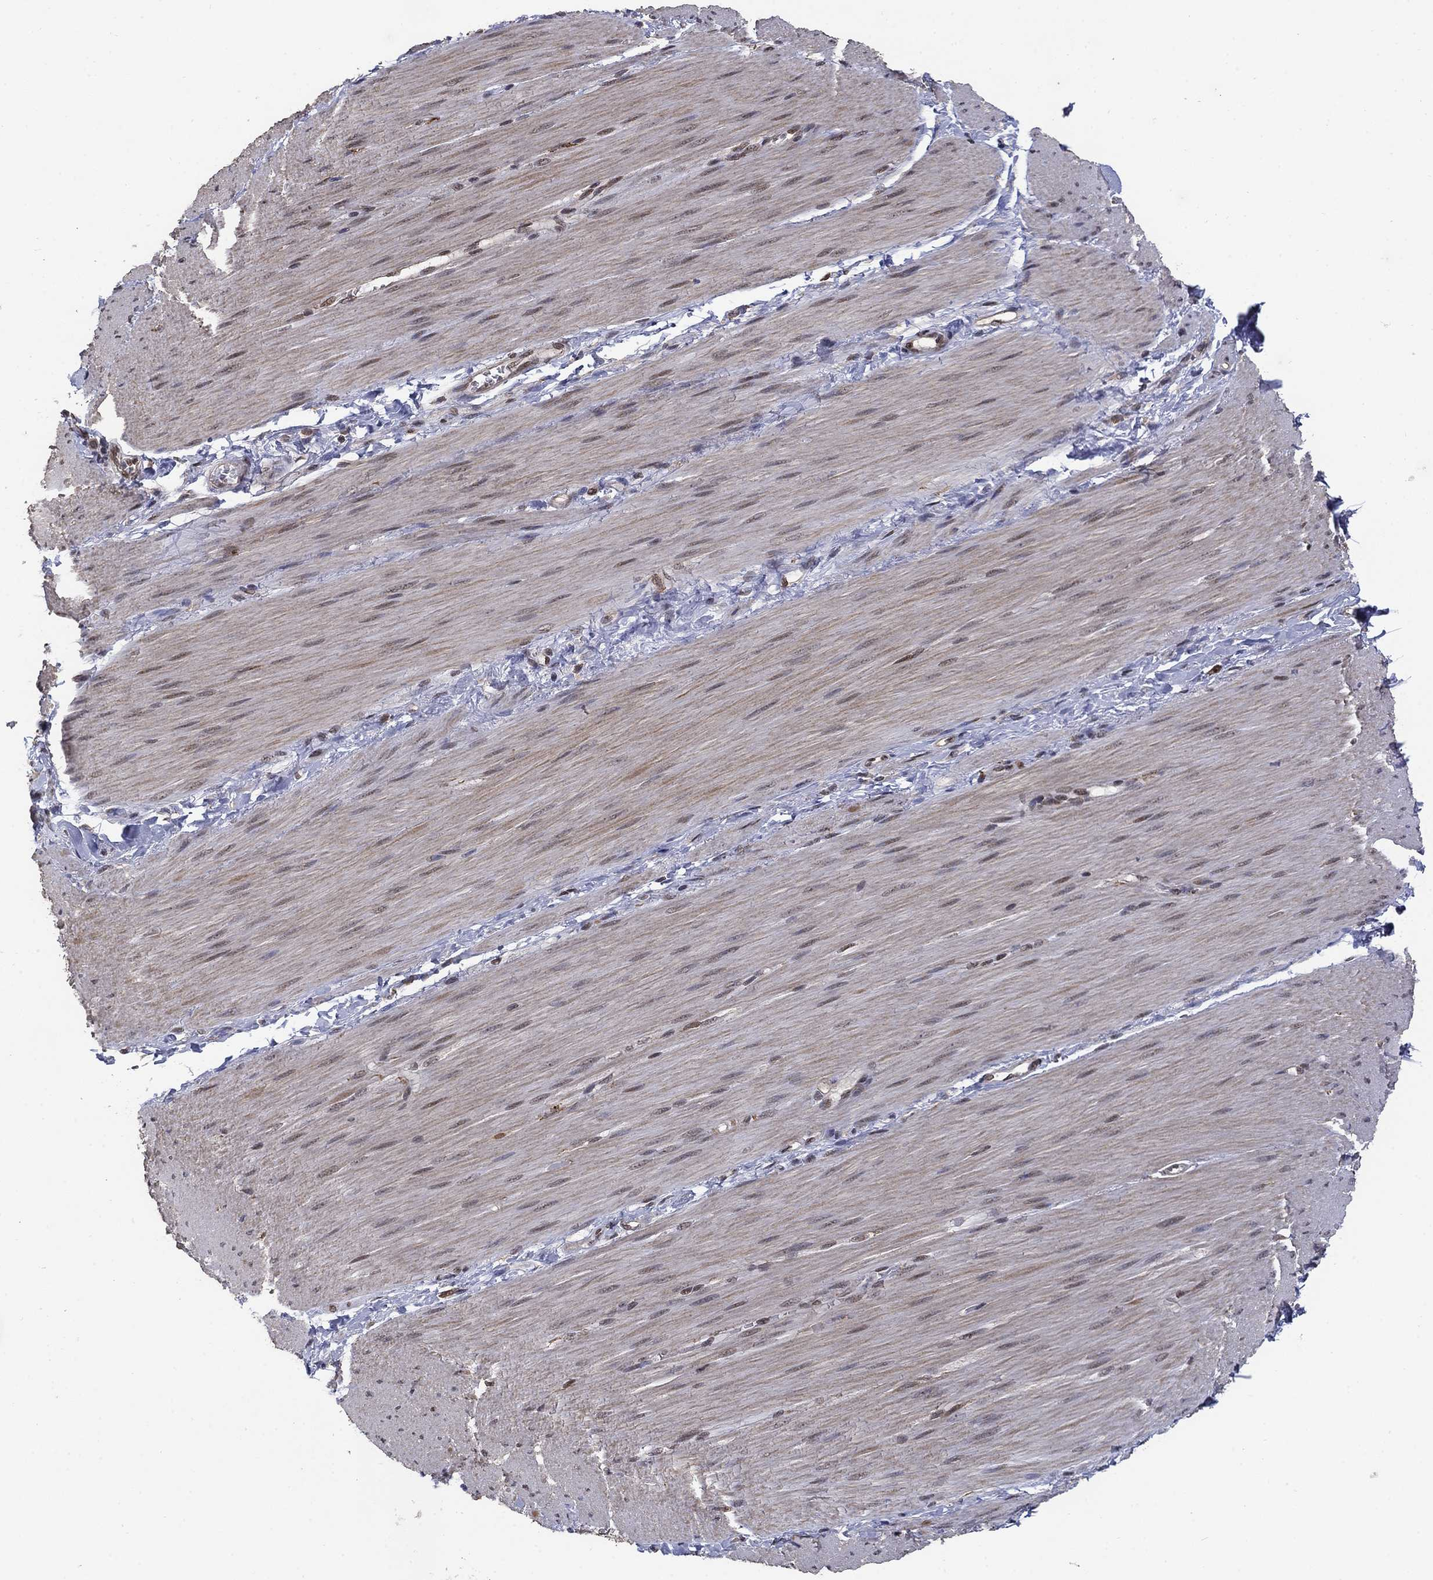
{"staining": {"intensity": "negative", "quantity": "none", "location": "none"}, "tissue": "adipose tissue", "cell_type": "Adipocytes", "image_type": "normal", "snomed": [{"axis": "morphology", "description": "Normal tissue, NOS"}, {"axis": "topography", "description": "Smooth muscle"}, {"axis": "topography", "description": "Duodenum"}, {"axis": "topography", "description": "Peripheral nerve tissue"}], "caption": "Protein analysis of normal adipose tissue displays no significant staining in adipocytes. (DAB (3,3'-diaminobenzidine) immunohistochemistry visualized using brightfield microscopy, high magnification).", "gene": "GRIA3", "patient": {"sex": "female", "age": 61}}